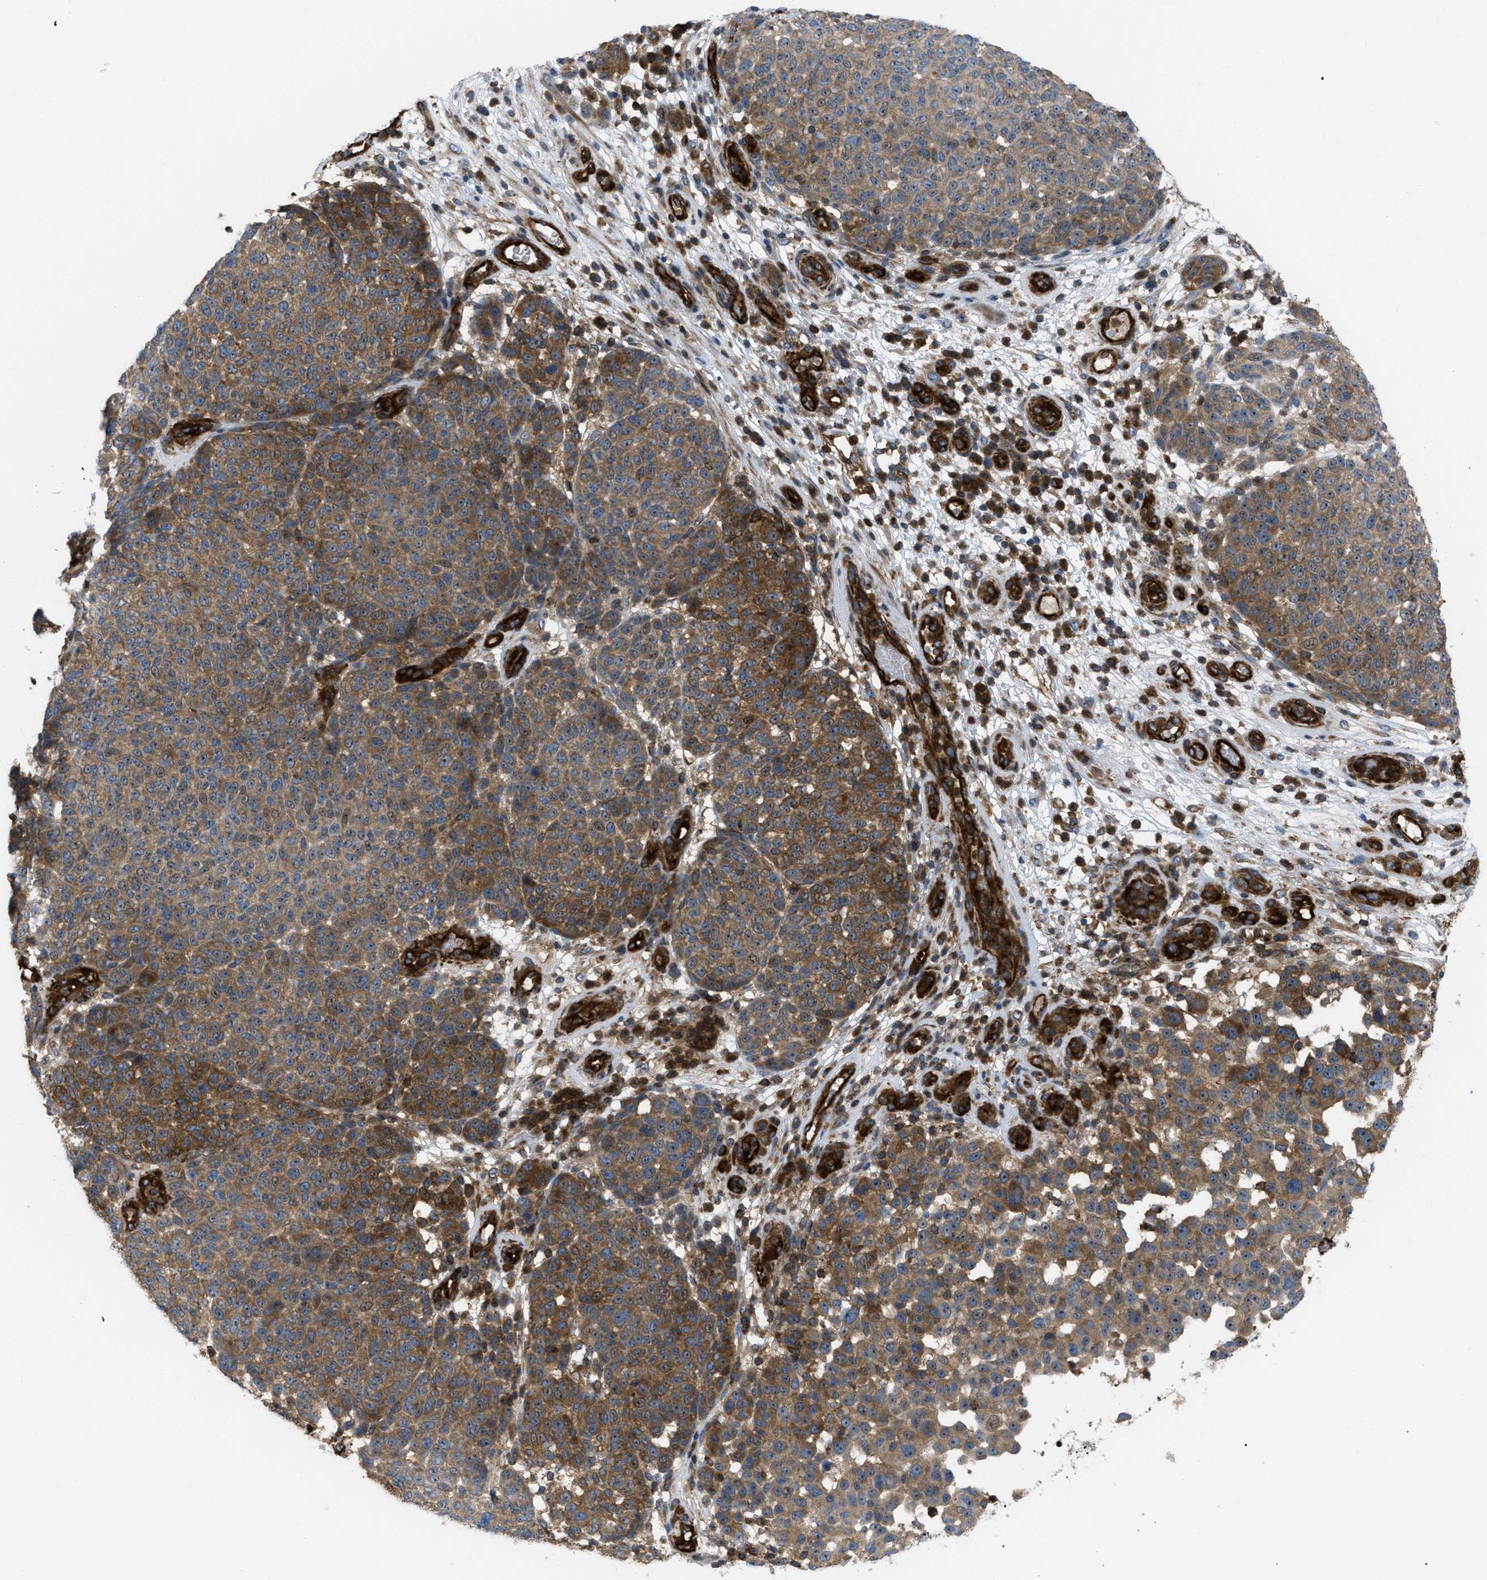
{"staining": {"intensity": "moderate", "quantity": ">75%", "location": "cytoplasmic/membranous"}, "tissue": "melanoma", "cell_type": "Tumor cells", "image_type": "cancer", "snomed": [{"axis": "morphology", "description": "Malignant melanoma, NOS"}, {"axis": "topography", "description": "Skin"}], "caption": "Immunohistochemical staining of malignant melanoma demonstrates medium levels of moderate cytoplasmic/membranous protein positivity in about >75% of tumor cells.", "gene": "ATP2A3", "patient": {"sex": "male", "age": 59}}